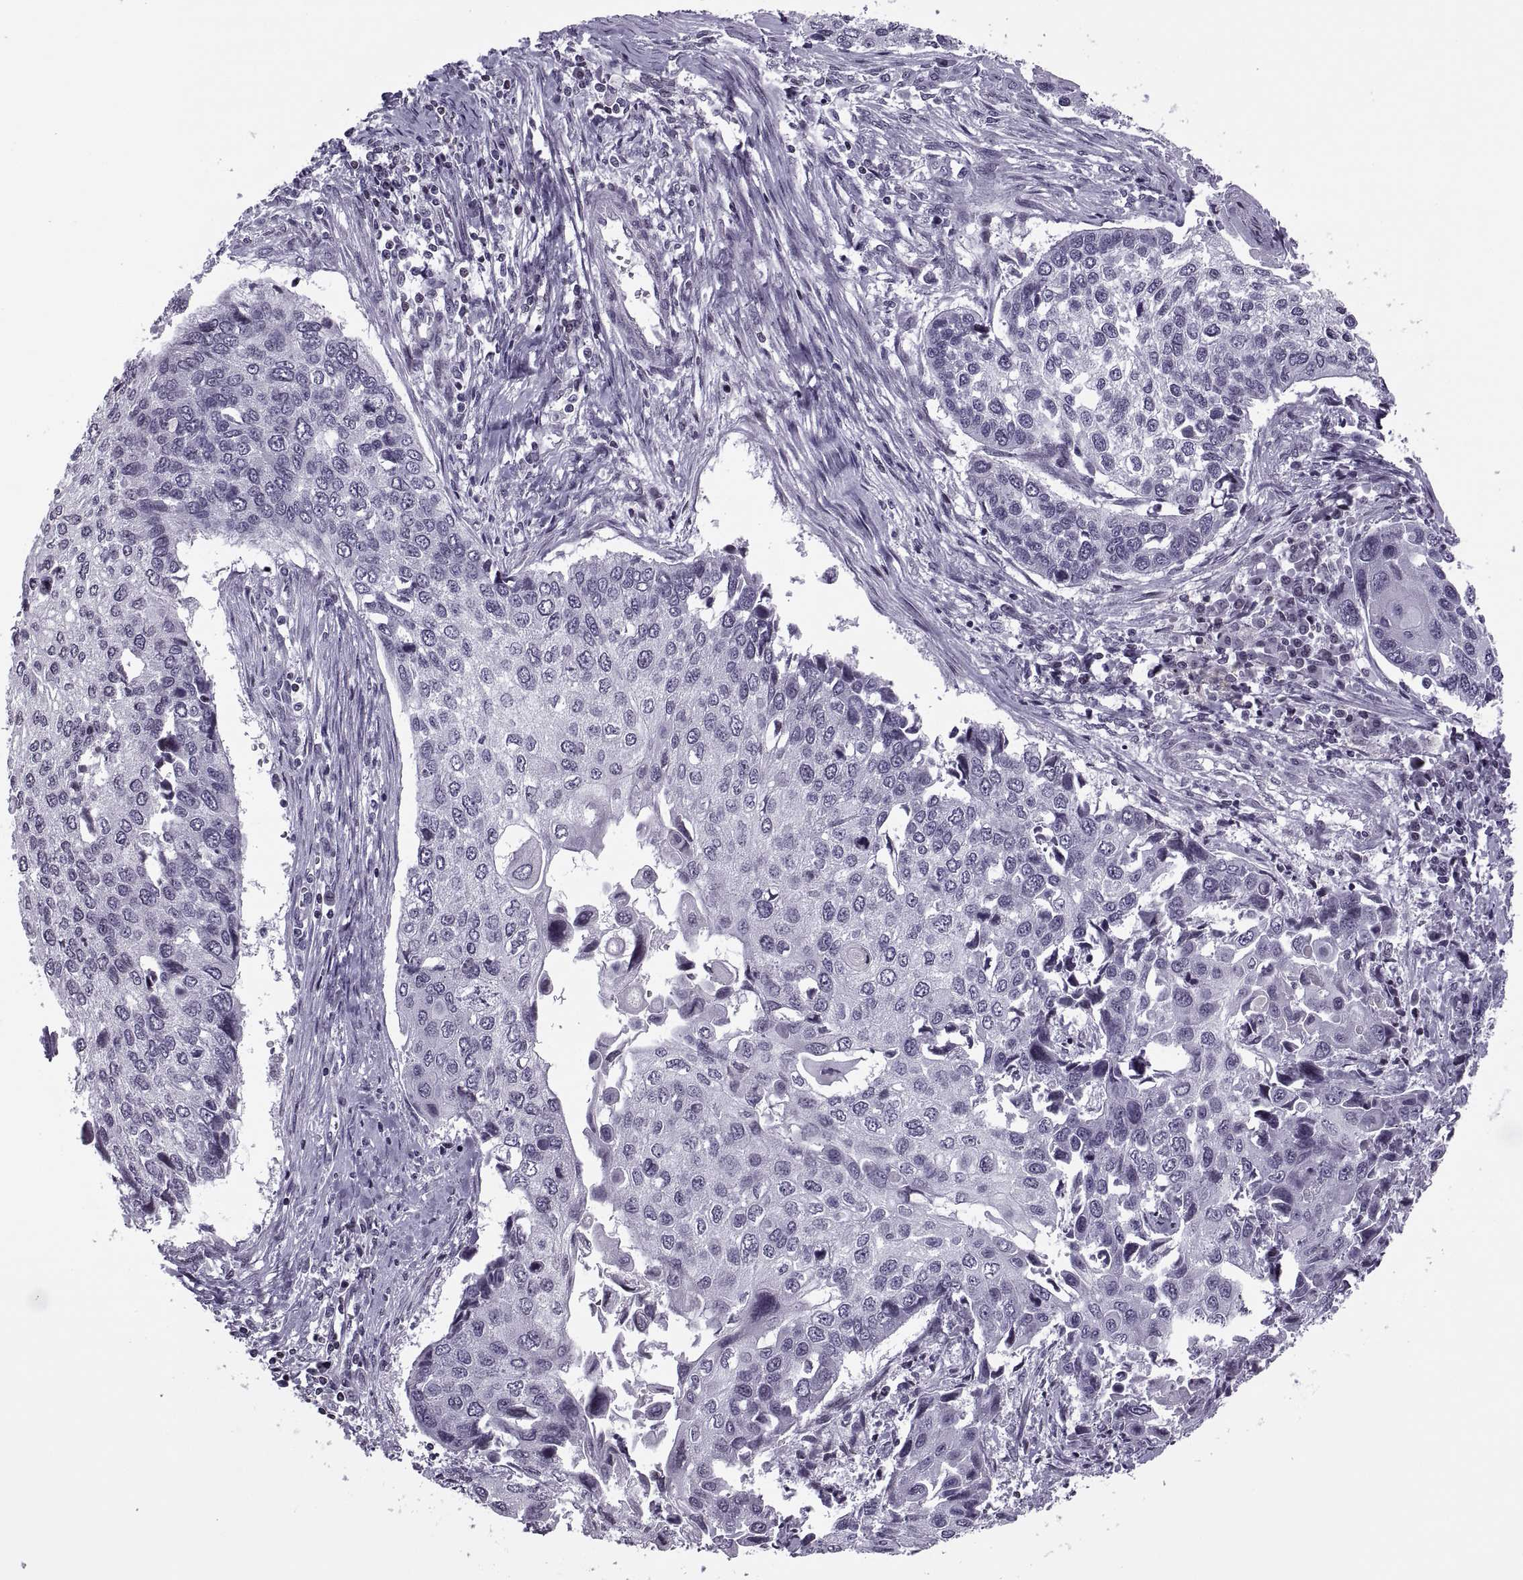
{"staining": {"intensity": "negative", "quantity": "none", "location": "none"}, "tissue": "lung cancer", "cell_type": "Tumor cells", "image_type": "cancer", "snomed": [{"axis": "morphology", "description": "Squamous cell carcinoma, NOS"}, {"axis": "morphology", "description": "Squamous cell carcinoma, metastatic, NOS"}, {"axis": "topography", "description": "Lung"}], "caption": "The immunohistochemistry (IHC) photomicrograph has no significant positivity in tumor cells of lung metastatic squamous cell carcinoma tissue.", "gene": "H1-8", "patient": {"sex": "male", "age": 63}}